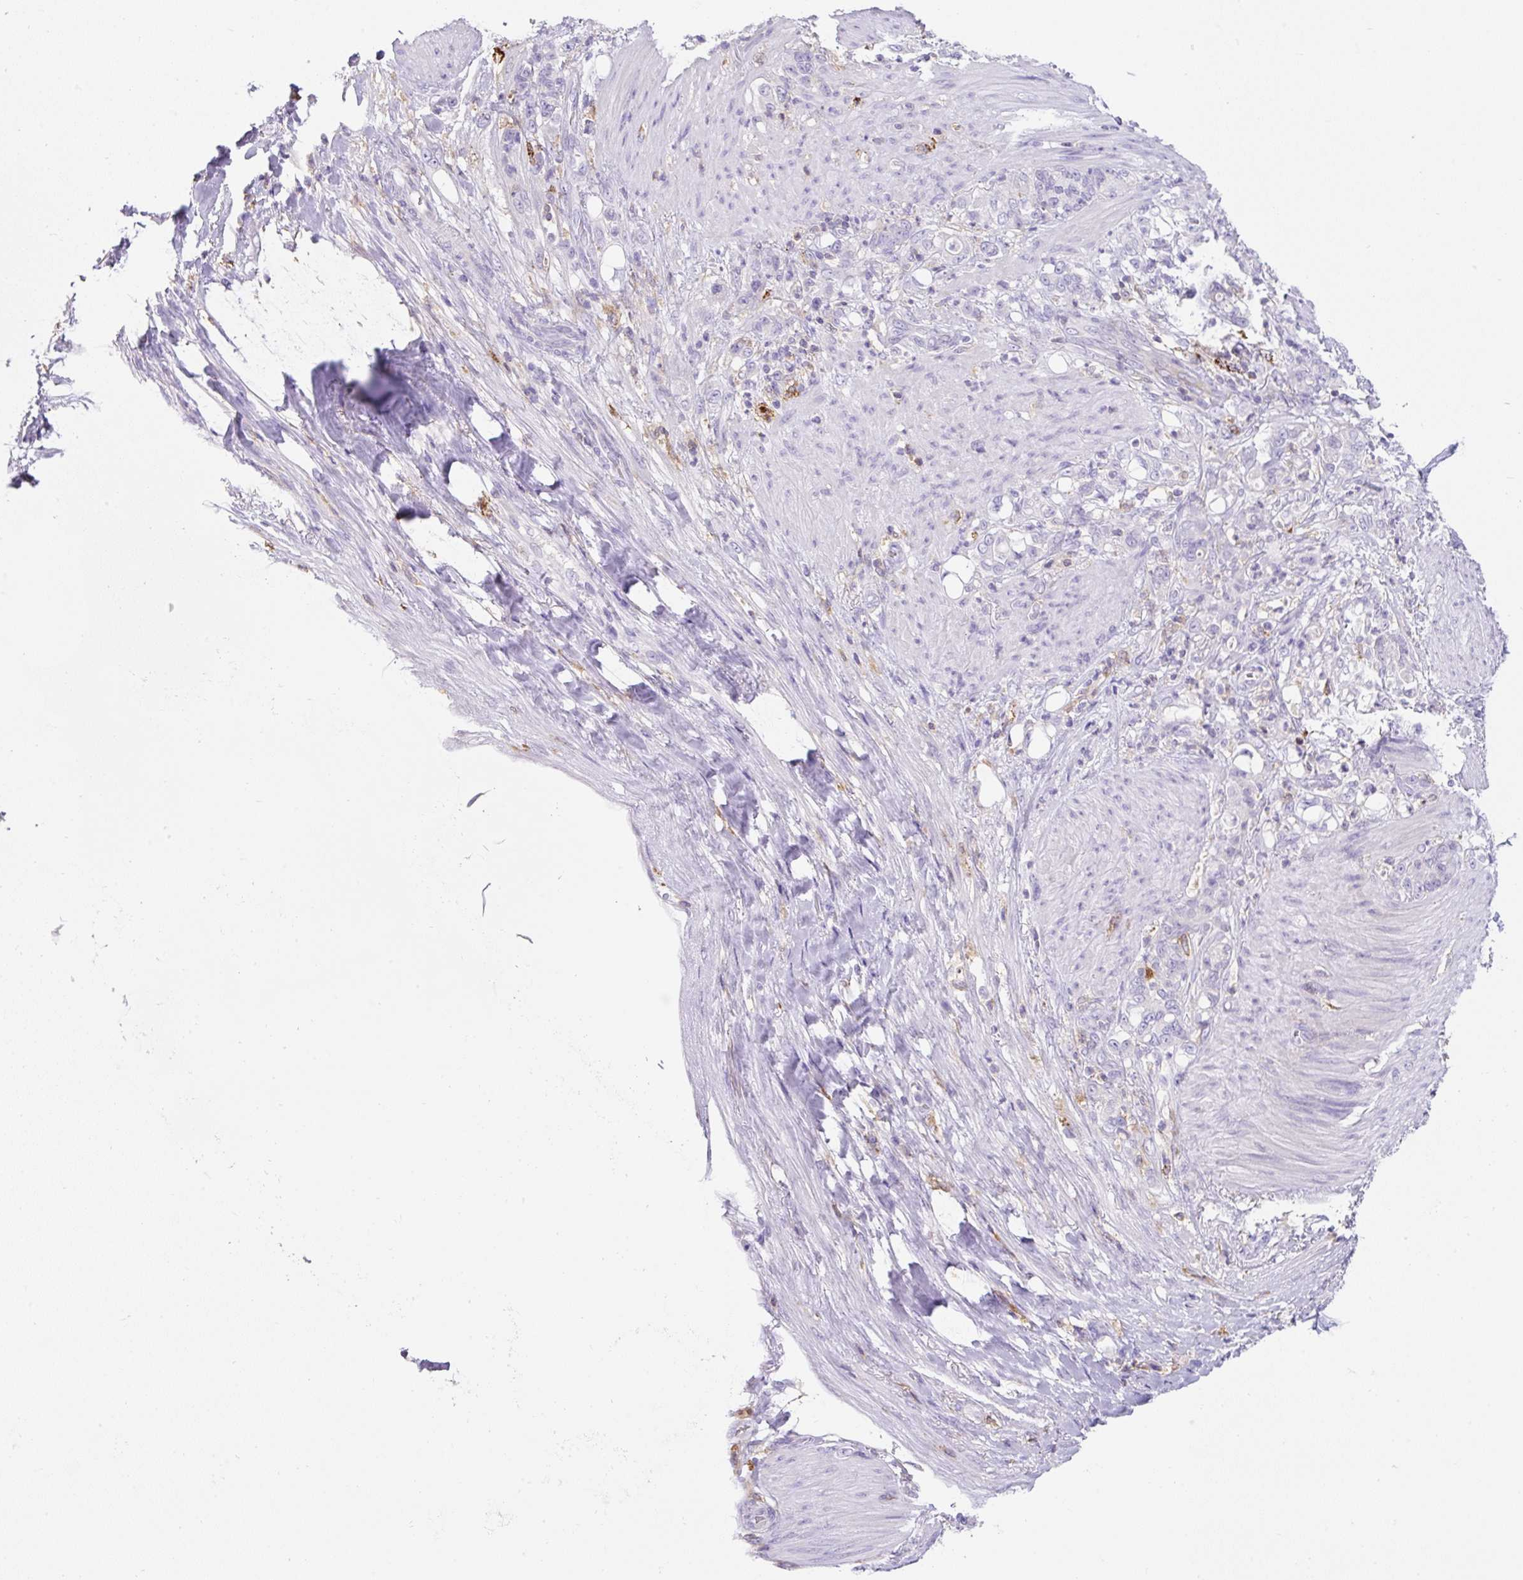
{"staining": {"intensity": "negative", "quantity": "none", "location": "none"}, "tissue": "stomach cancer", "cell_type": "Tumor cells", "image_type": "cancer", "snomed": [{"axis": "morphology", "description": "Adenocarcinoma, NOS"}, {"axis": "topography", "description": "Stomach"}], "caption": "Histopathology image shows no significant protein expression in tumor cells of stomach cancer. (Stains: DAB (3,3'-diaminobenzidine) IHC with hematoxylin counter stain, Microscopy: brightfield microscopy at high magnification).", "gene": "TDRD15", "patient": {"sex": "female", "age": 79}}